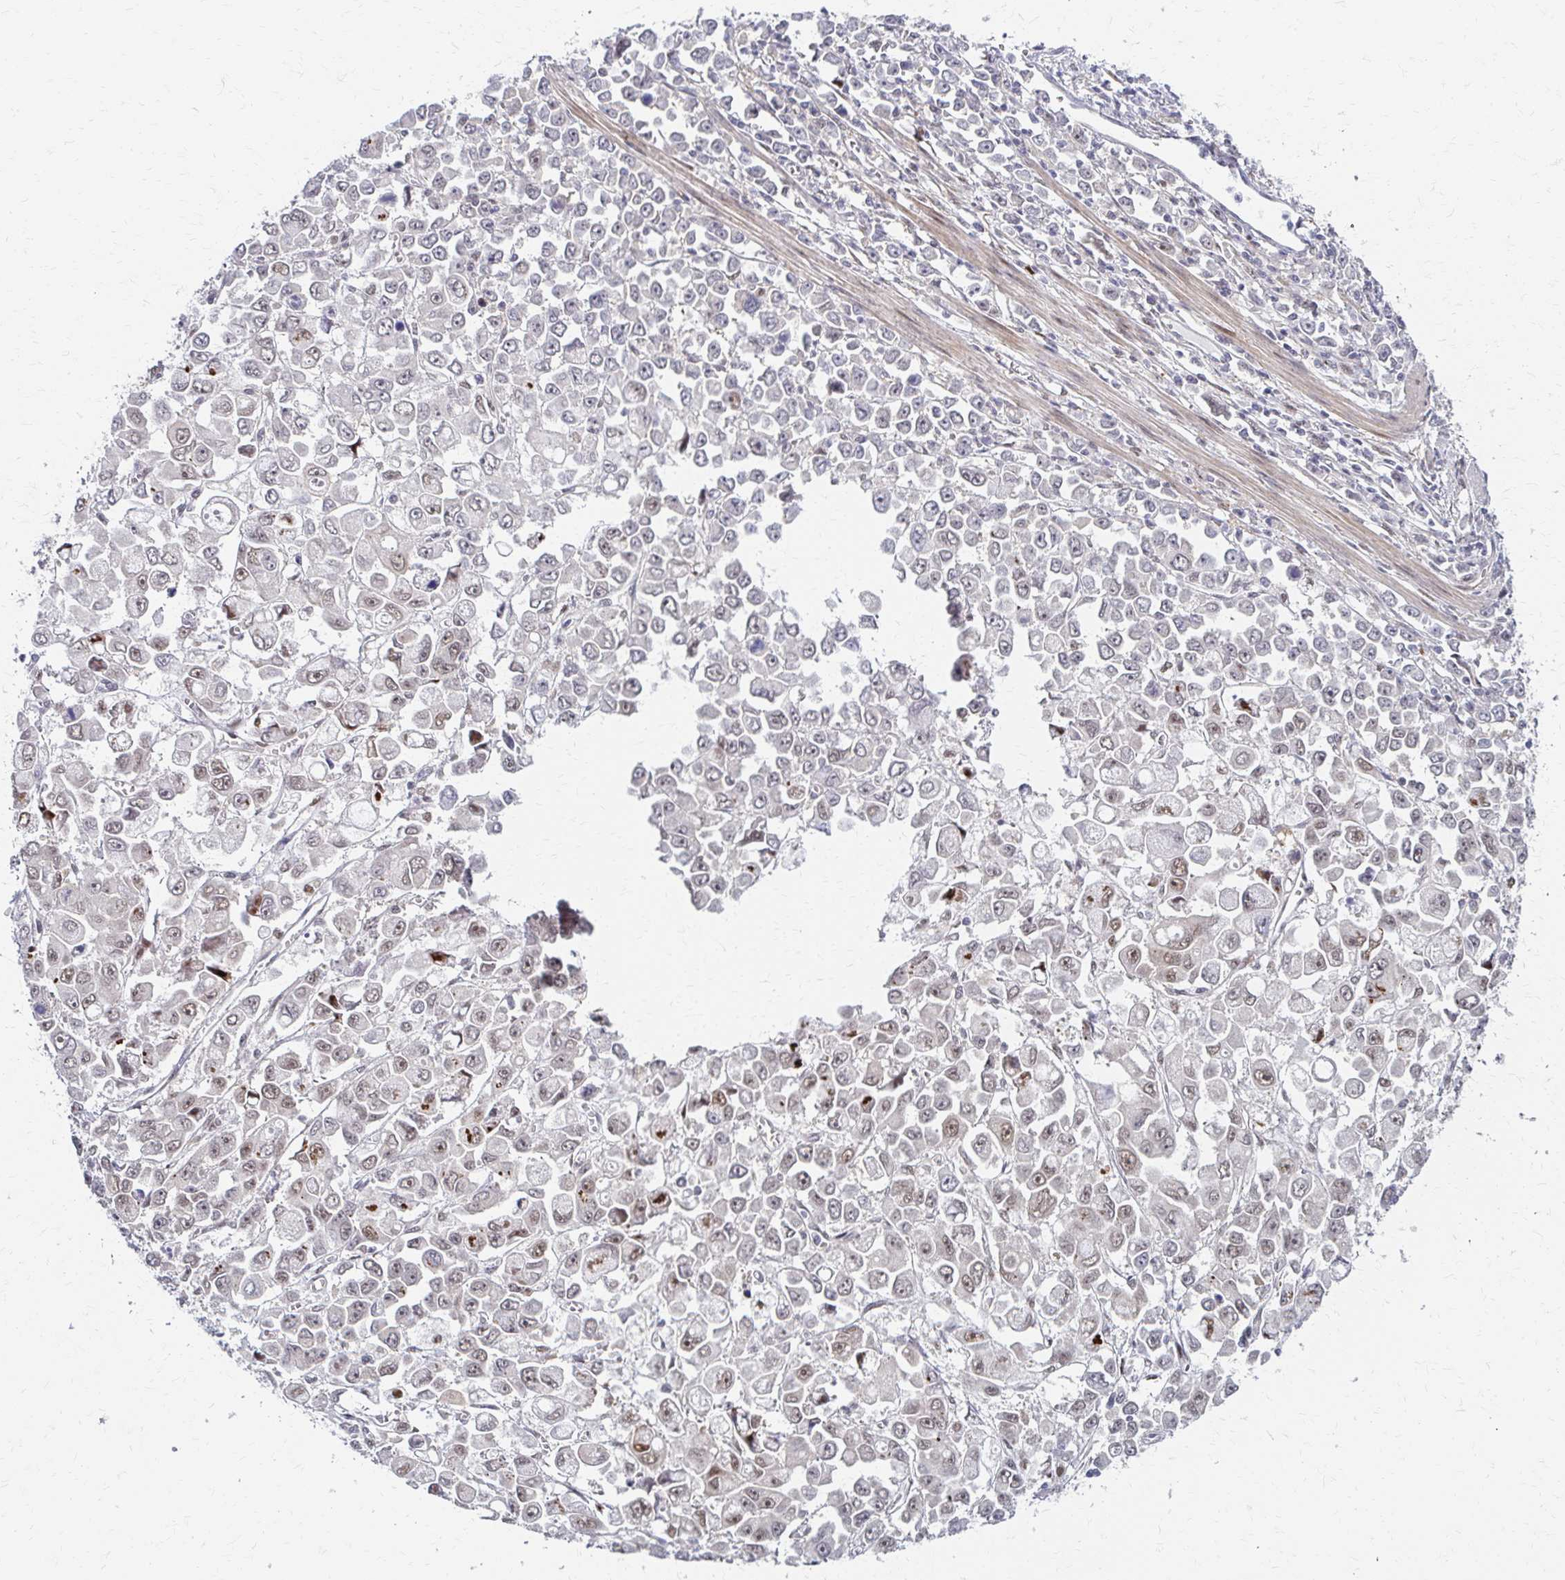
{"staining": {"intensity": "weak", "quantity": "25%-75%", "location": "nuclear"}, "tissue": "stomach cancer", "cell_type": "Tumor cells", "image_type": "cancer", "snomed": [{"axis": "morphology", "description": "Adenocarcinoma, NOS"}, {"axis": "topography", "description": "Stomach, upper"}], "caption": "There is low levels of weak nuclear expression in tumor cells of adenocarcinoma (stomach), as demonstrated by immunohistochemical staining (brown color).", "gene": "PSMD7", "patient": {"sex": "male", "age": 70}}